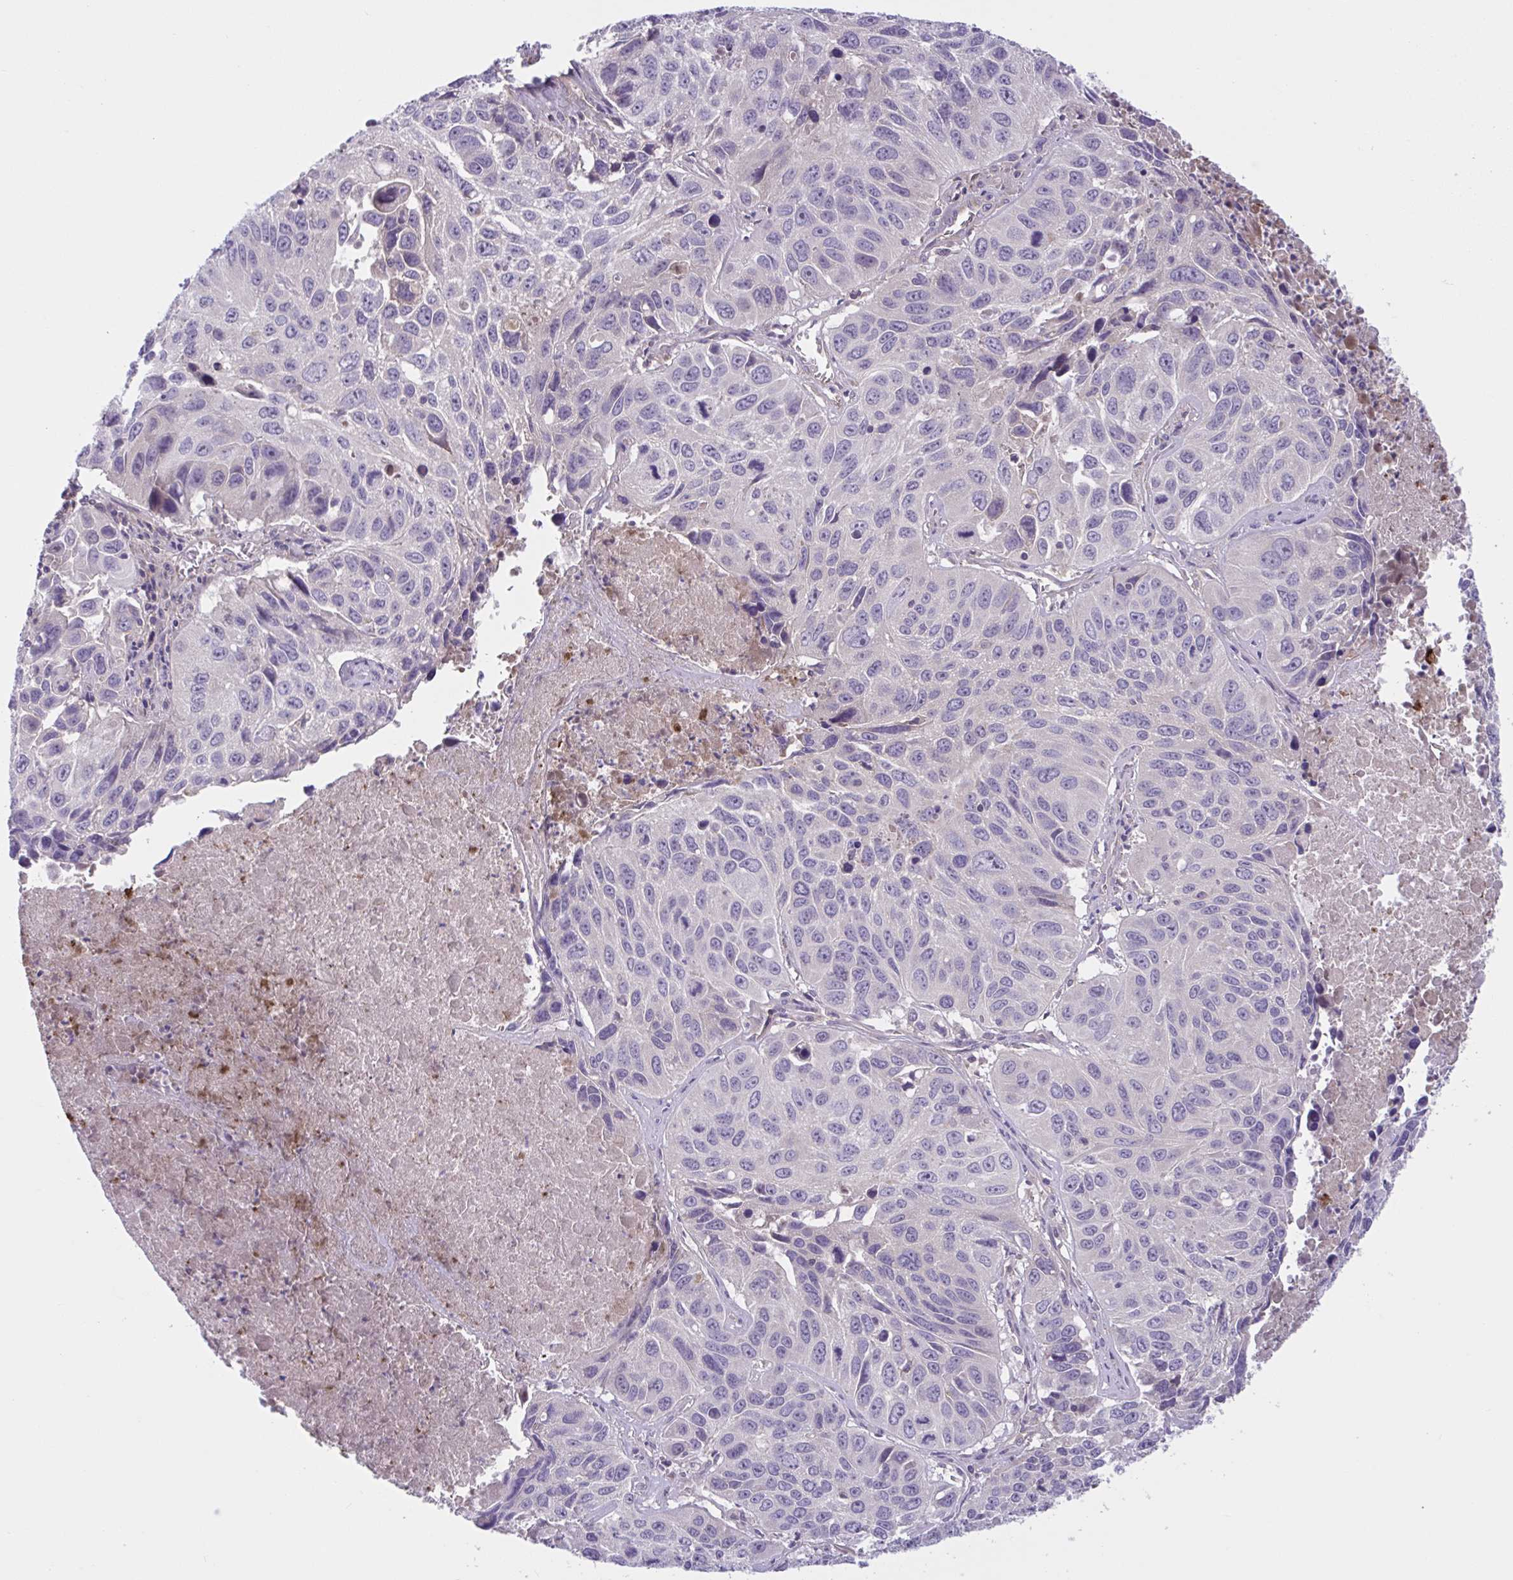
{"staining": {"intensity": "negative", "quantity": "none", "location": "none"}, "tissue": "lung cancer", "cell_type": "Tumor cells", "image_type": "cancer", "snomed": [{"axis": "morphology", "description": "Squamous cell carcinoma, NOS"}, {"axis": "topography", "description": "Lung"}], "caption": "Tumor cells show no significant expression in squamous cell carcinoma (lung). The staining was performed using DAB (3,3'-diaminobenzidine) to visualize the protein expression in brown, while the nuclei were stained in blue with hematoxylin (Magnification: 20x).", "gene": "WNT9B", "patient": {"sex": "female", "age": 61}}